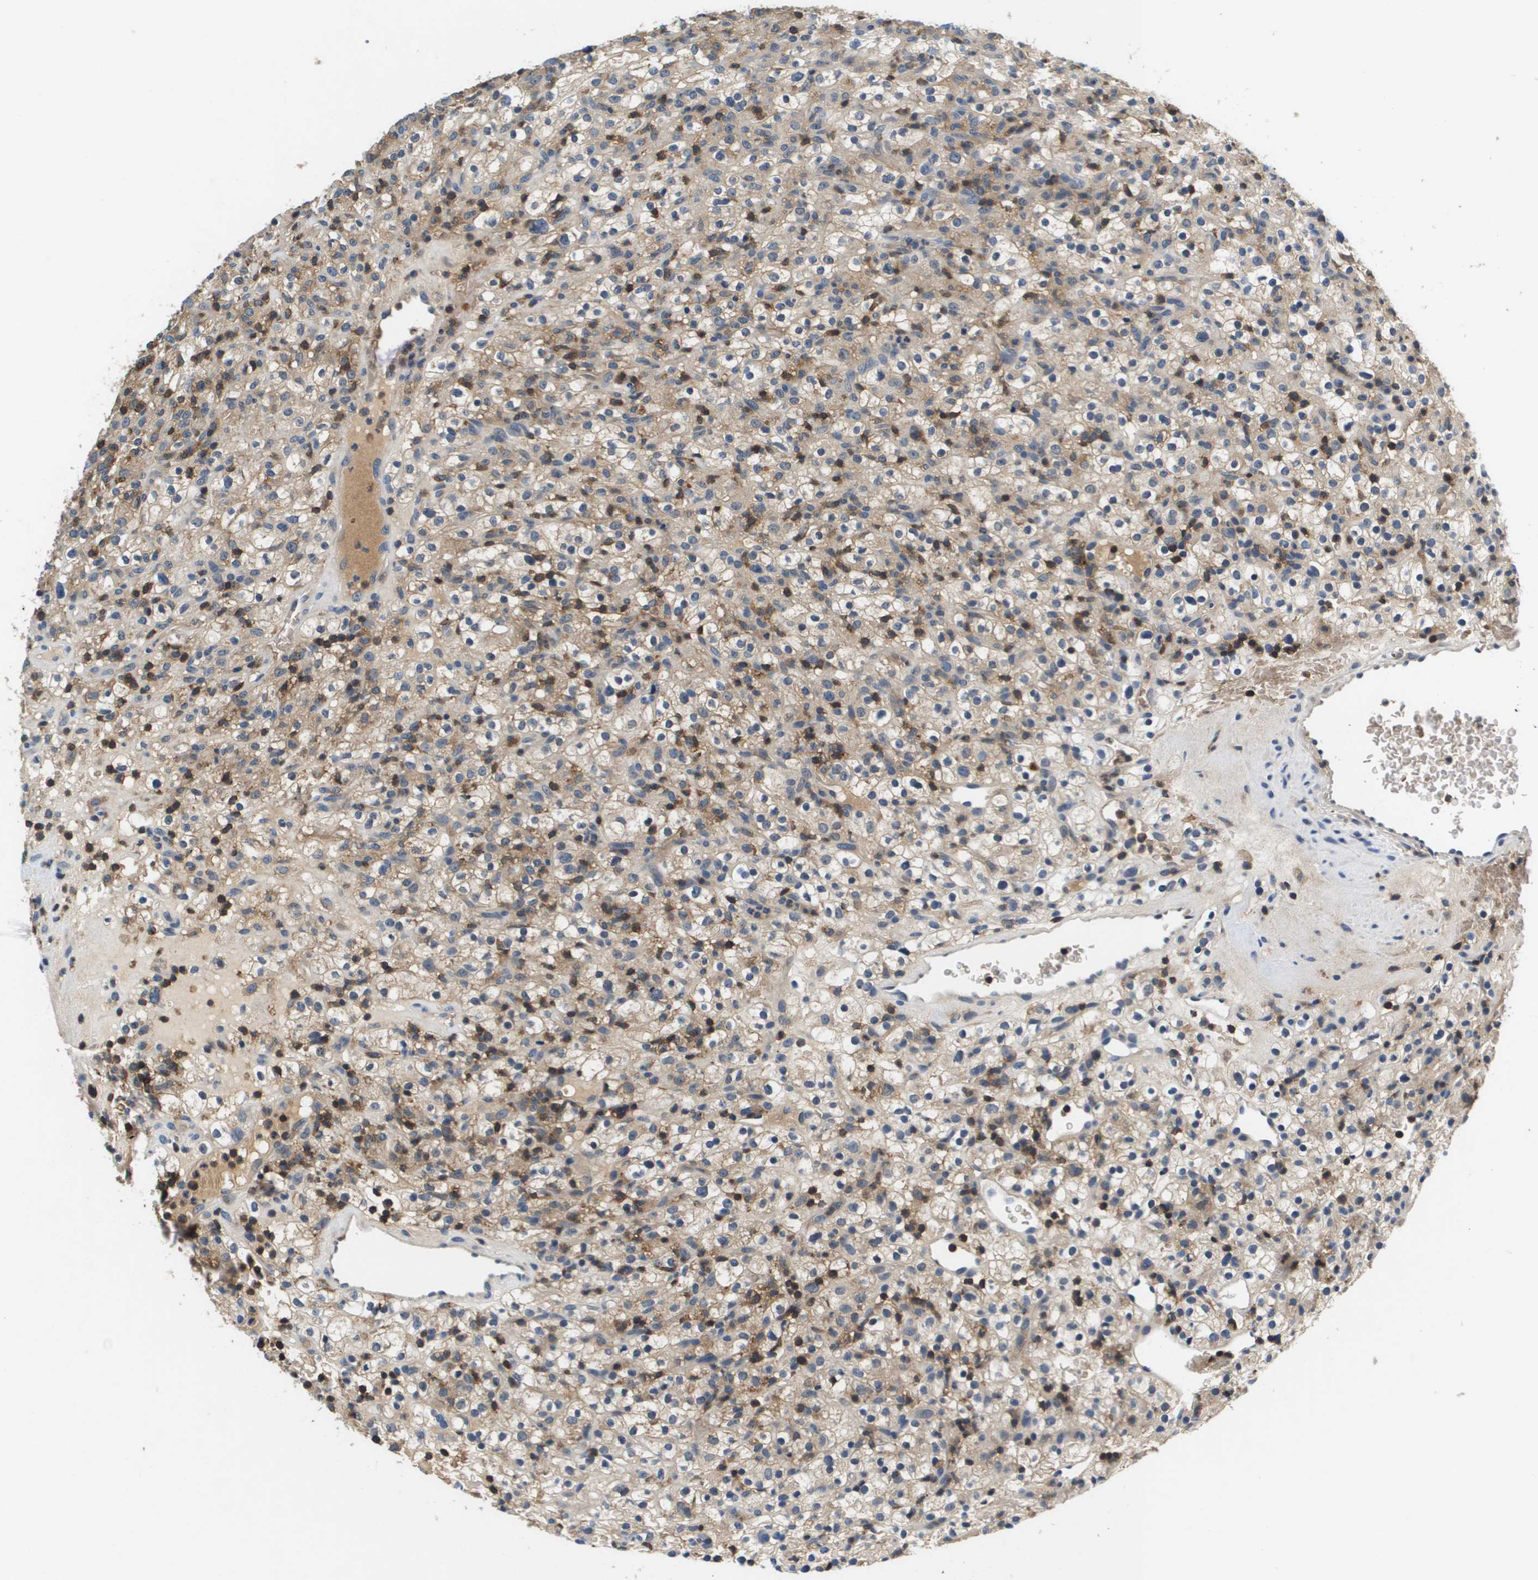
{"staining": {"intensity": "moderate", "quantity": "25%-75%", "location": "cytoplasmic/membranous"}, "tissue": "renal cancer", "cell_type": "Tumor cells", "image_type": "cancer", "snomed": [{"axis": "morphology", "description": "Normal tissue, NOS"}, {"axis": "morphology", "description": "Adenocarcinoma, NOS"}, {"axis": "topography", "description": "Kidney"}], "caption": "Tumor cells reveal moderate cytoplasmic/membranous positivity in approximately 25%-75% of cells in renal adenocarcinoma. The staining was performed using DAB to visualize the protein expression in brown, while the nuclei were stained in blue with hematoxylin (Magnification: 20x).", "gene": "KCNQ5", "patient": {"sex": "female", "age": 72}}